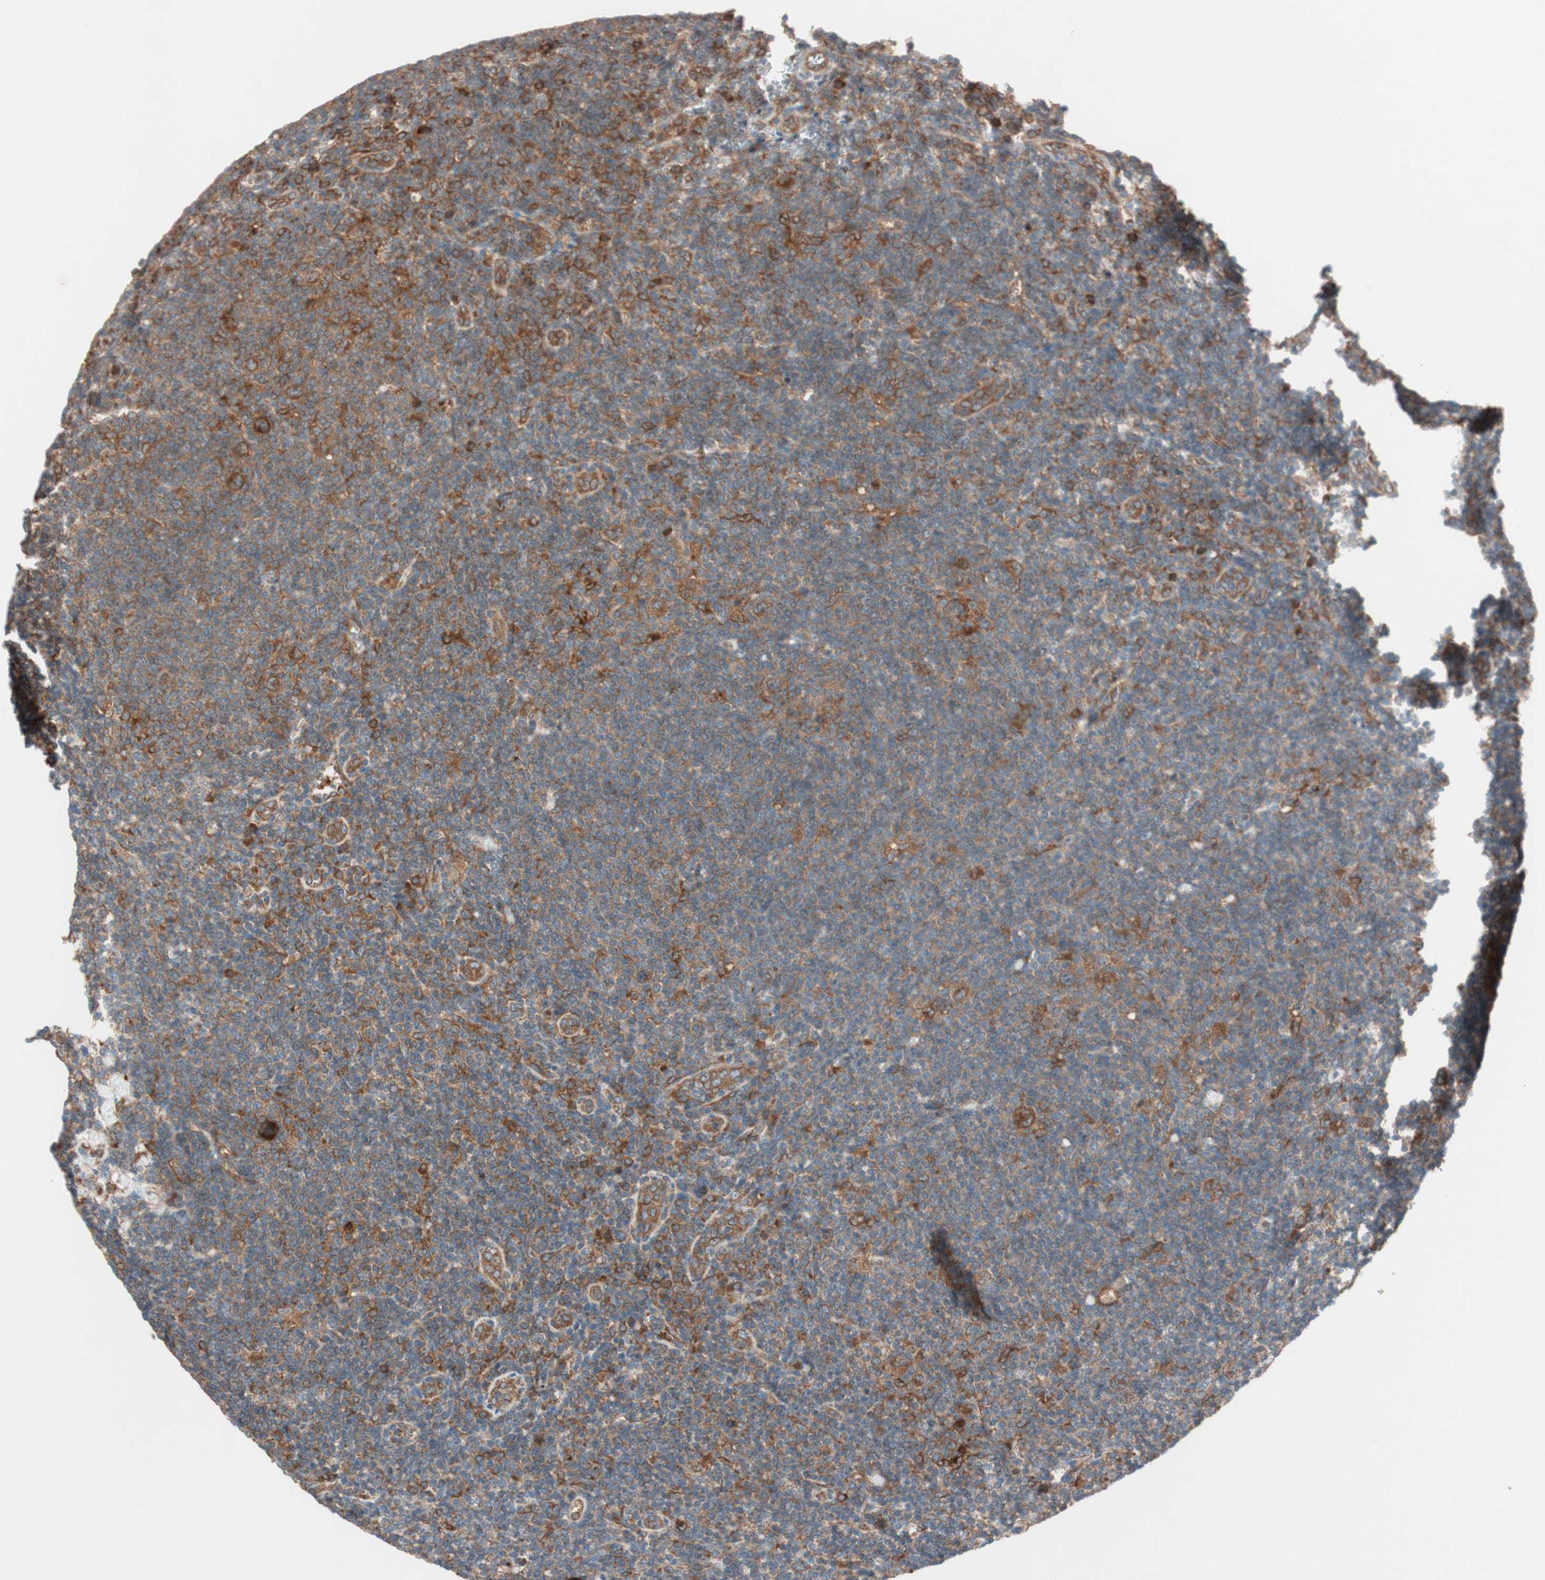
{"staining": {"intensity": "strong", "quantity": "25%-75%", "location": "cytoplasmic/membranous"}, "tissue": "lymphoma", "cell_type": "Tumor cells", "image_type": "cancer", "snomed": [{"axis": "morphology", "description": "Hodgkin's disease, NOS"}, {"axis": "topography", "description": "Lymph node"}], "caption": "Tumor cells display high levels of strong cytoplasmic/membranous positivity in about 25%-75% of cells in human Hodgkin's disease.", "gene": "RAB5A", "patient": {"sex": "female", "age": 57}}